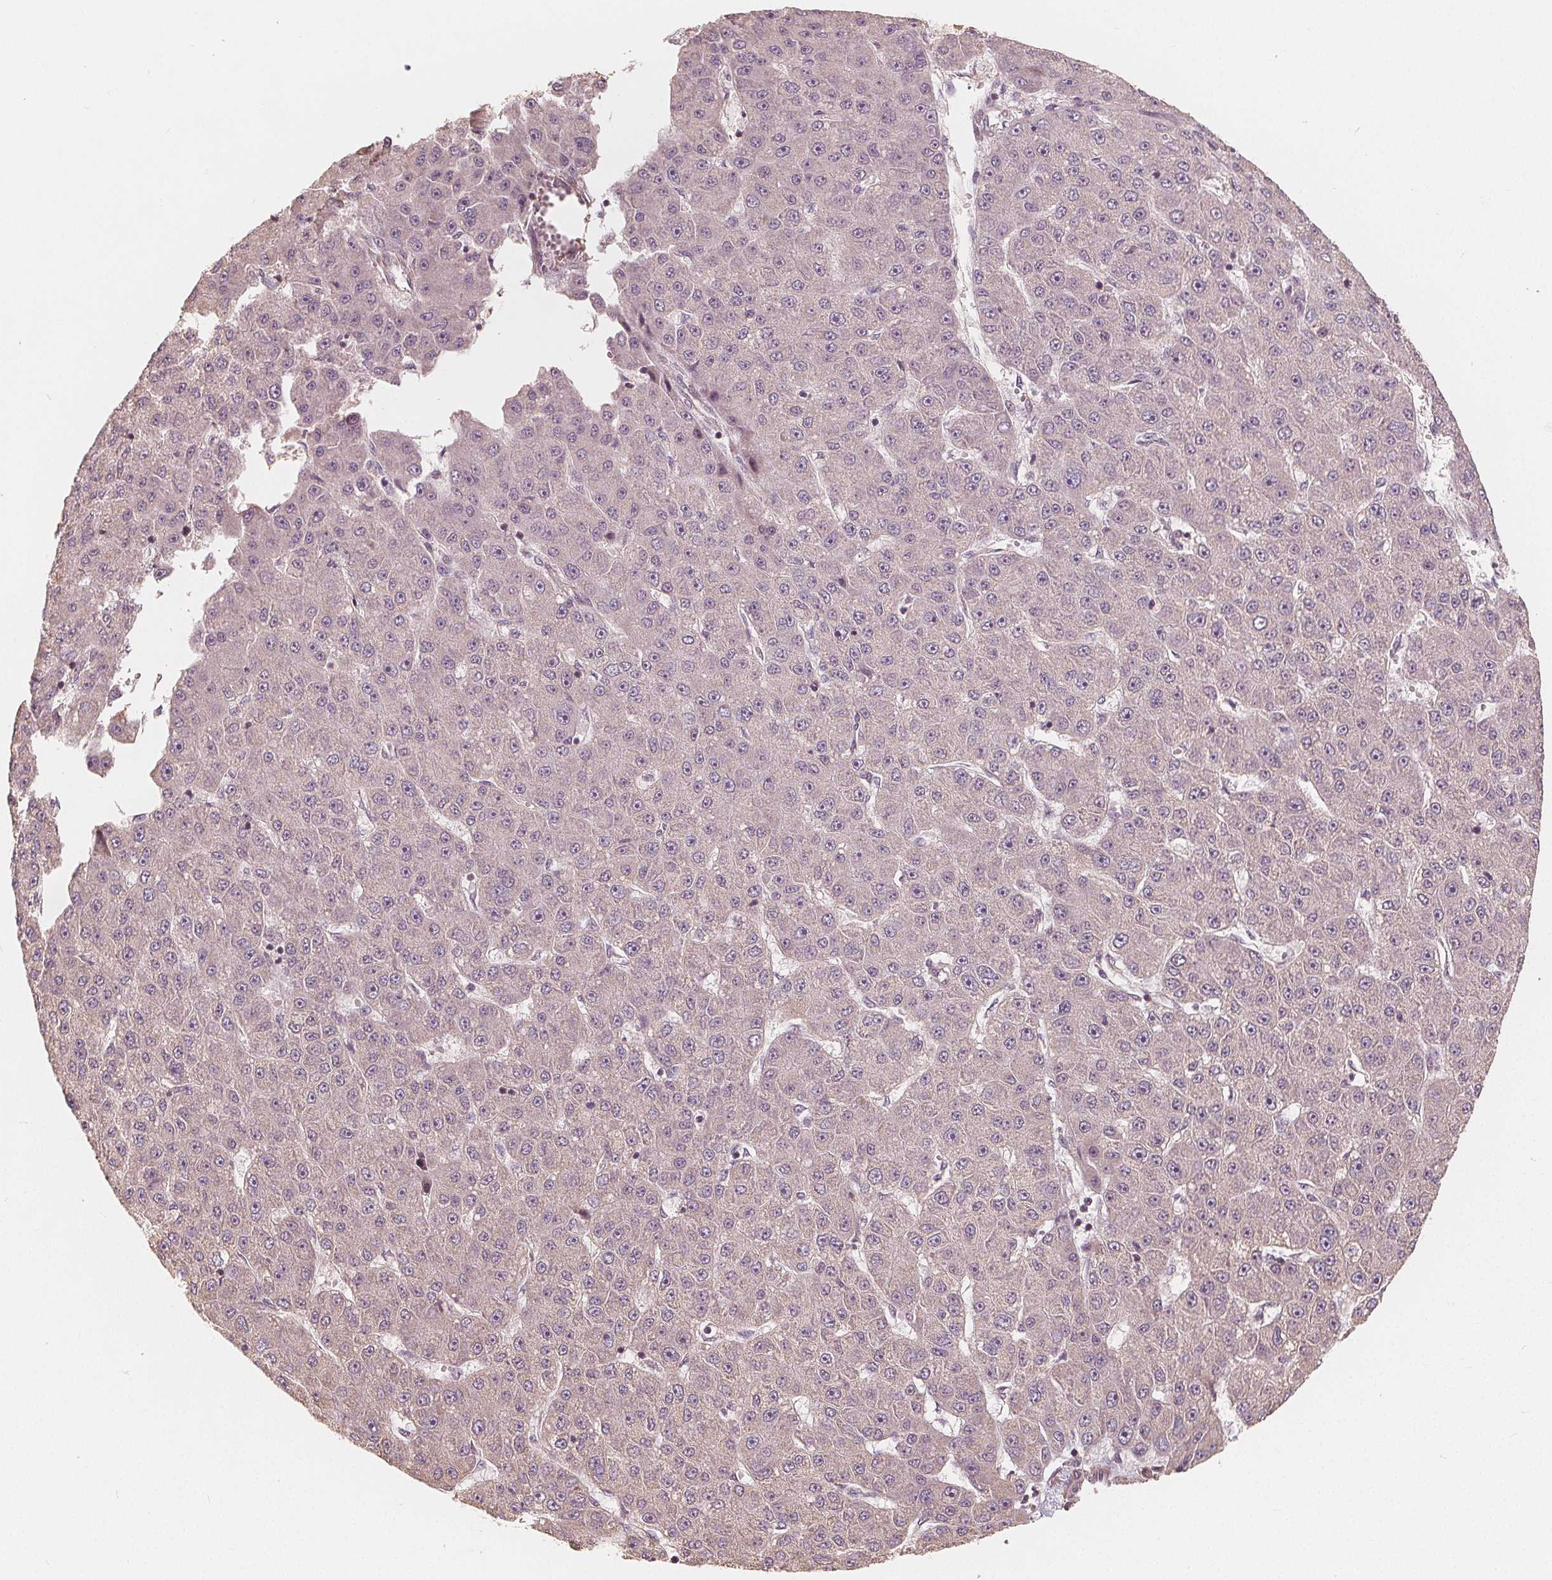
{"staining": {"intensity": "negative", "quantity": "none", "location": "none"}, "tissue": "liver cancer", "cell_type": "Tumor cells", "image_type": "cancer", "snomed": [{"axis": "morphology", "description": "Carcinoma, Hepatocellular, NOS"}, {"axis": "topography", "description": "Liver"}], "caption": "Tumor cells show no significant positivity in hepatocellular carcinoma (liver).", "gene": "PEX26", "patient": {"sex": "male", "age": 67}}